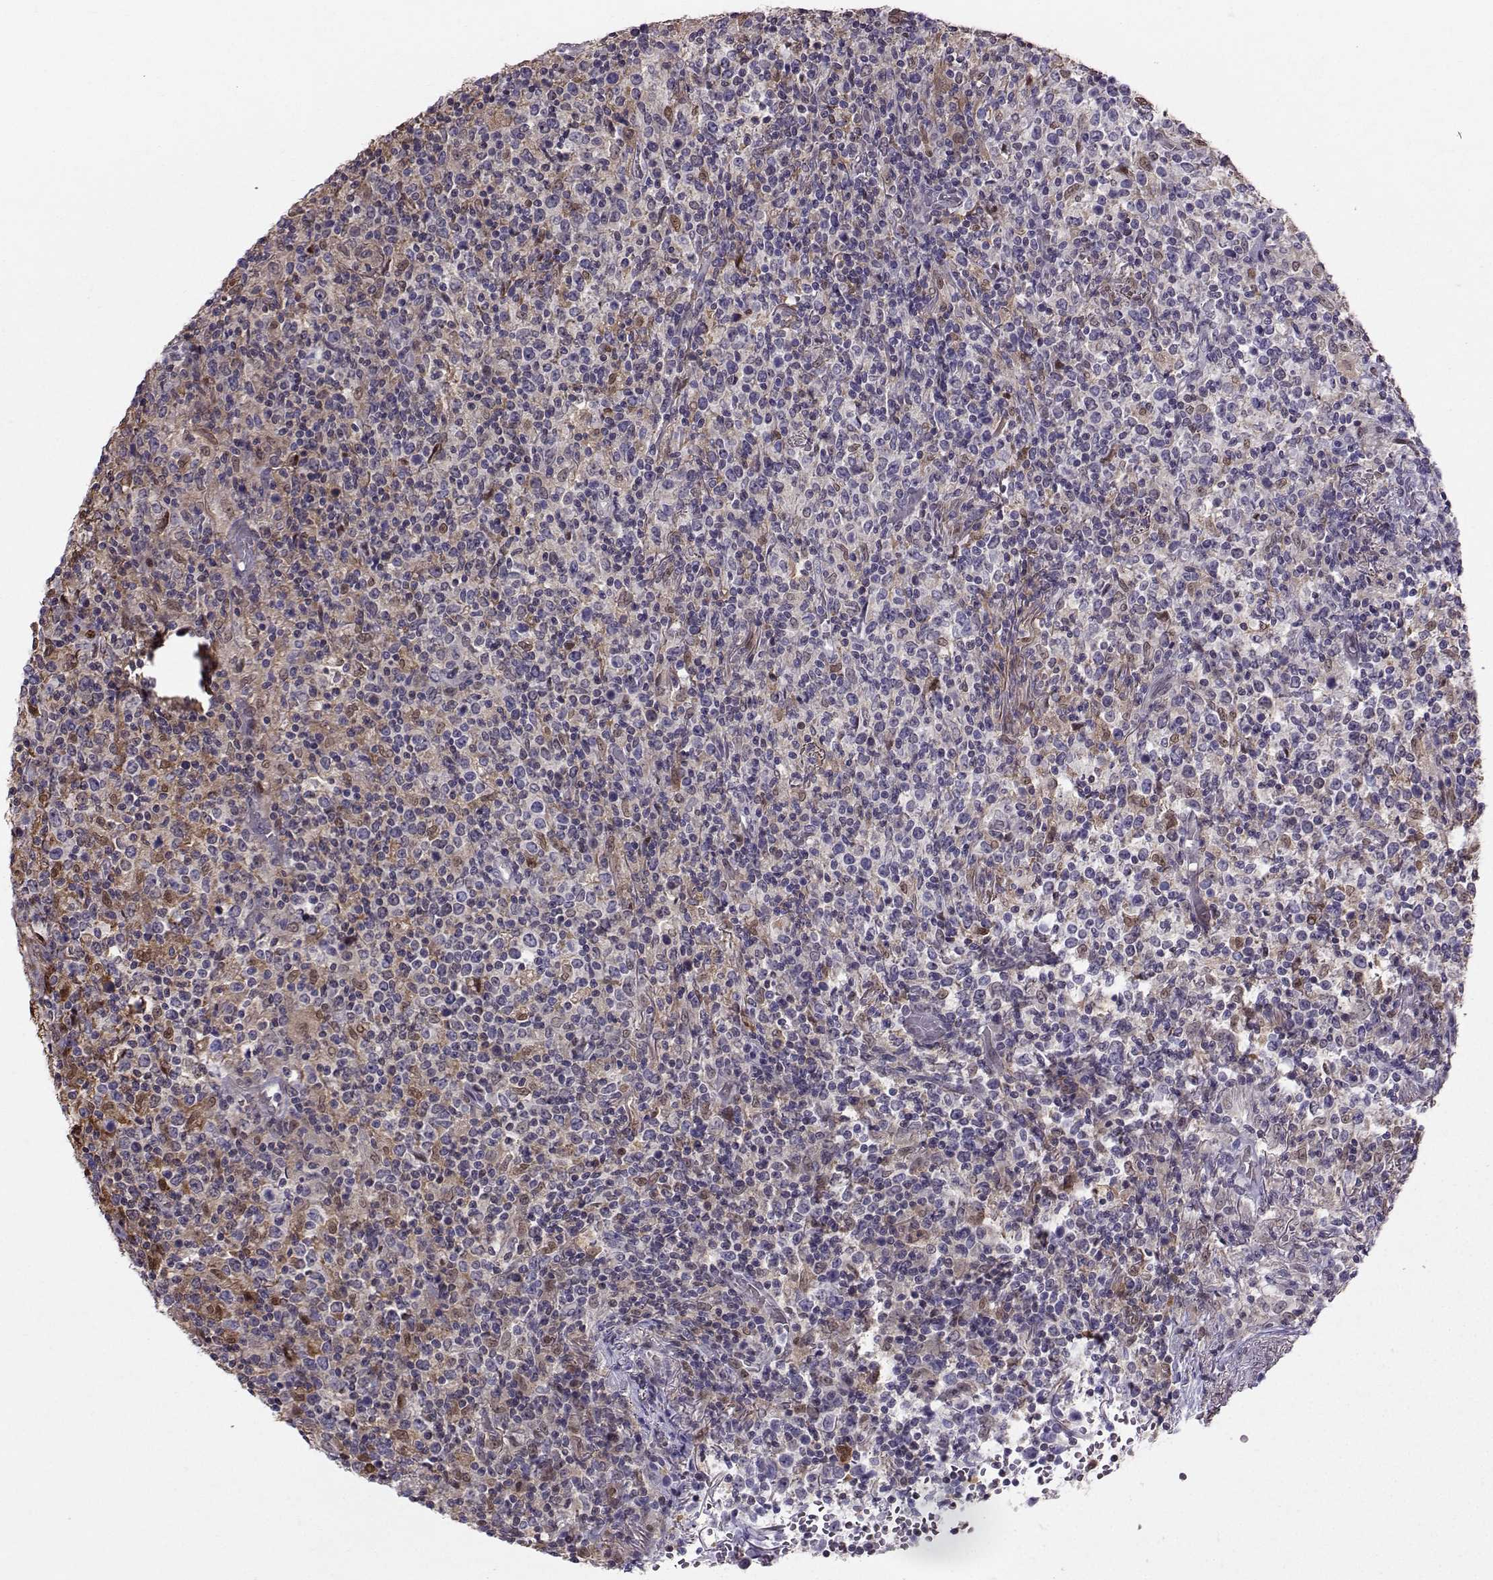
{"staining": {"intensity": "negative", "quantity": "none", "location": "none"}, "tissue": "lymphoma", "cell_type": "Tumor cells", "image_type": "cancer", "snomed": [{"axis": "morphology", "description": "Malignant lymphoma, non-Hodgkin's type, High grade"}, {"axis": "topography", "description": "Lung"}], "caption": "Protein analysis of lymphoma exhibits no significant staining in tumor cells. Brightfield microscopy of immunohistochemistry (IHC) stained with DAB (3,3'-diaminobenzidine) (brown) and hematoxylin (blue), captured at high magnification.", "gene": "PGK1", "patient": {"sex": "male", "age": 79}}